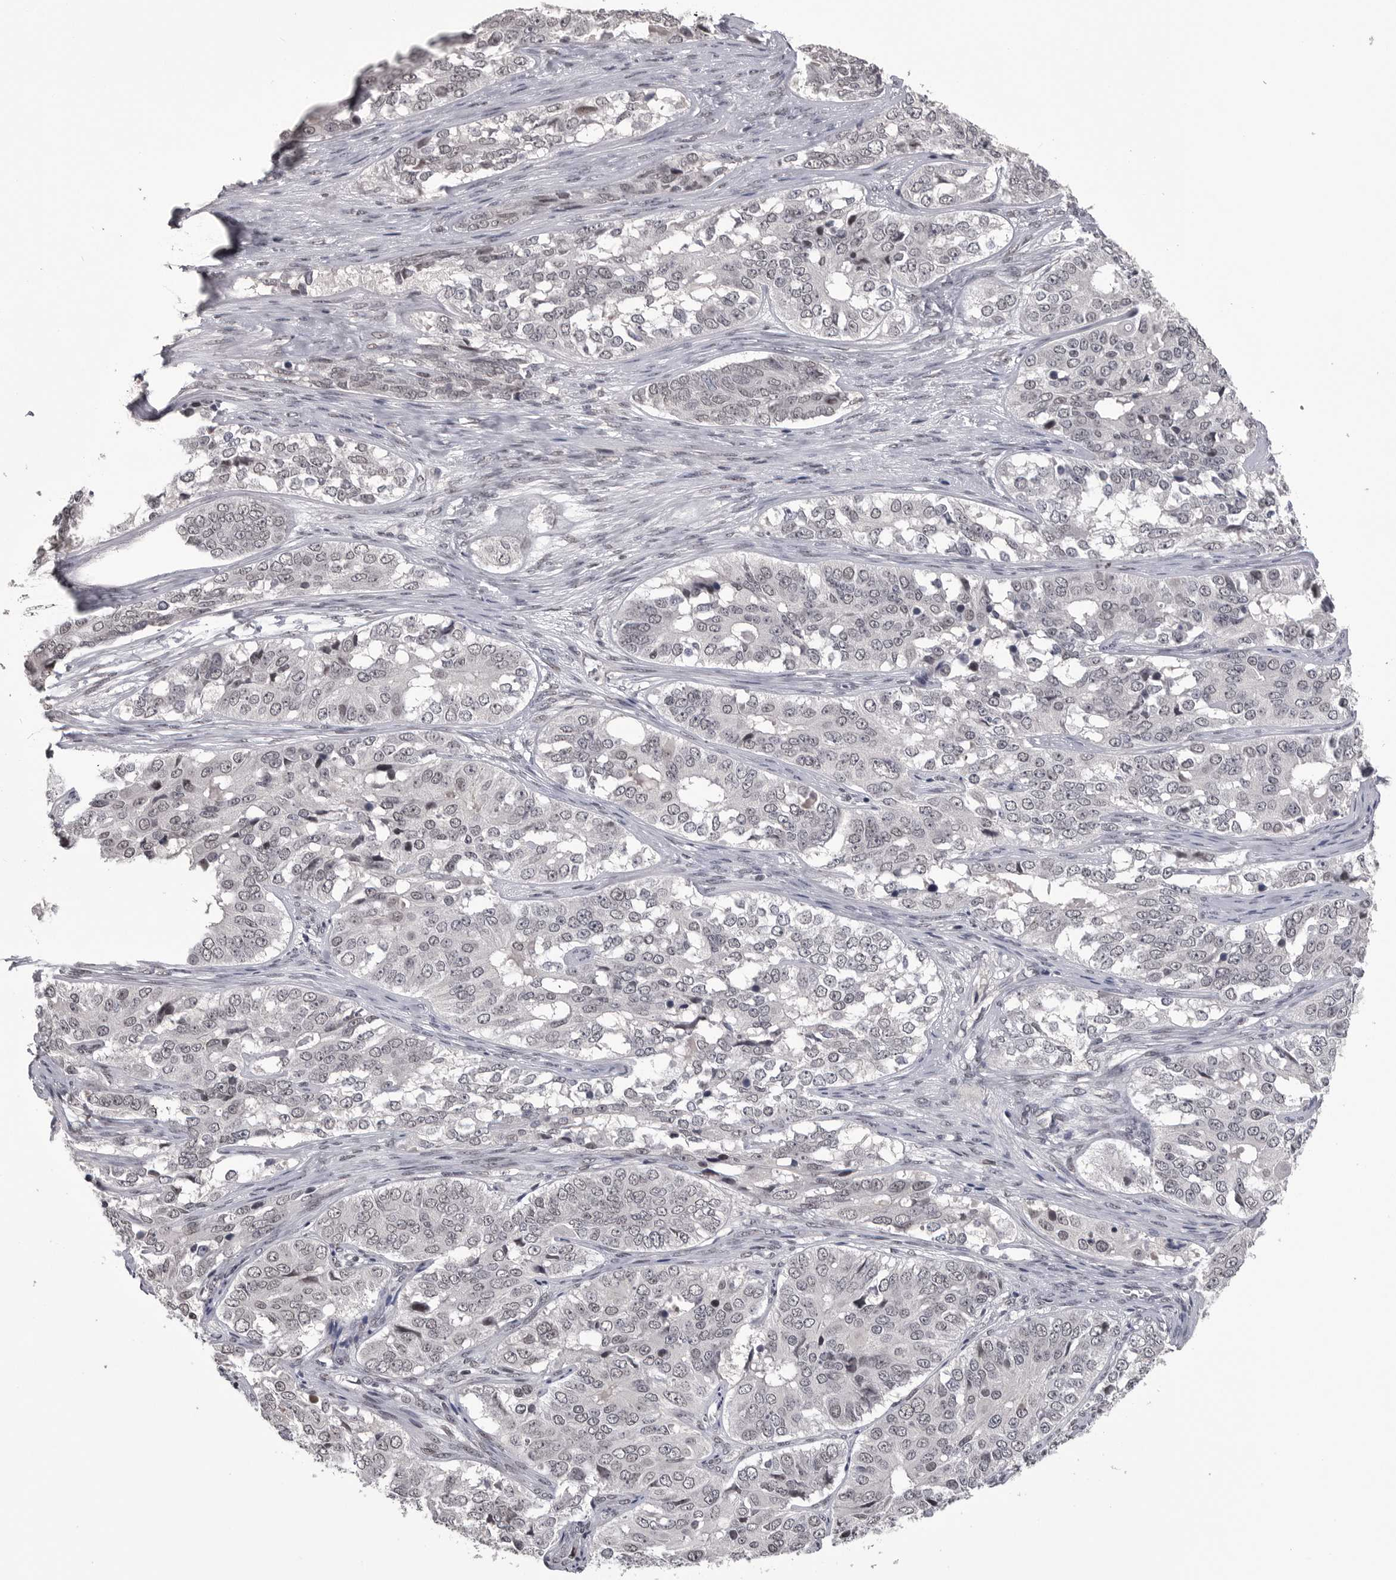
{"staining": {"intensity": "negative", "quantity": "none", "location": "none"}, "tissue": "ovarian cancer", "cell_type": "Tumor cells", "image_type": "cancer", "snomed": [{"axis": "morphology", "description": "Carcinoma, endometroid"}, {"axis": "topography", "description": "Ovary"}], "caption": "A high-resolution histopathology image shows IHC staining of ovarian endometroid carcinoma, which displays no significant positivity in tumor cells.", "gene": "DLG2", "patient": {"sex": "female", "age": 51}}